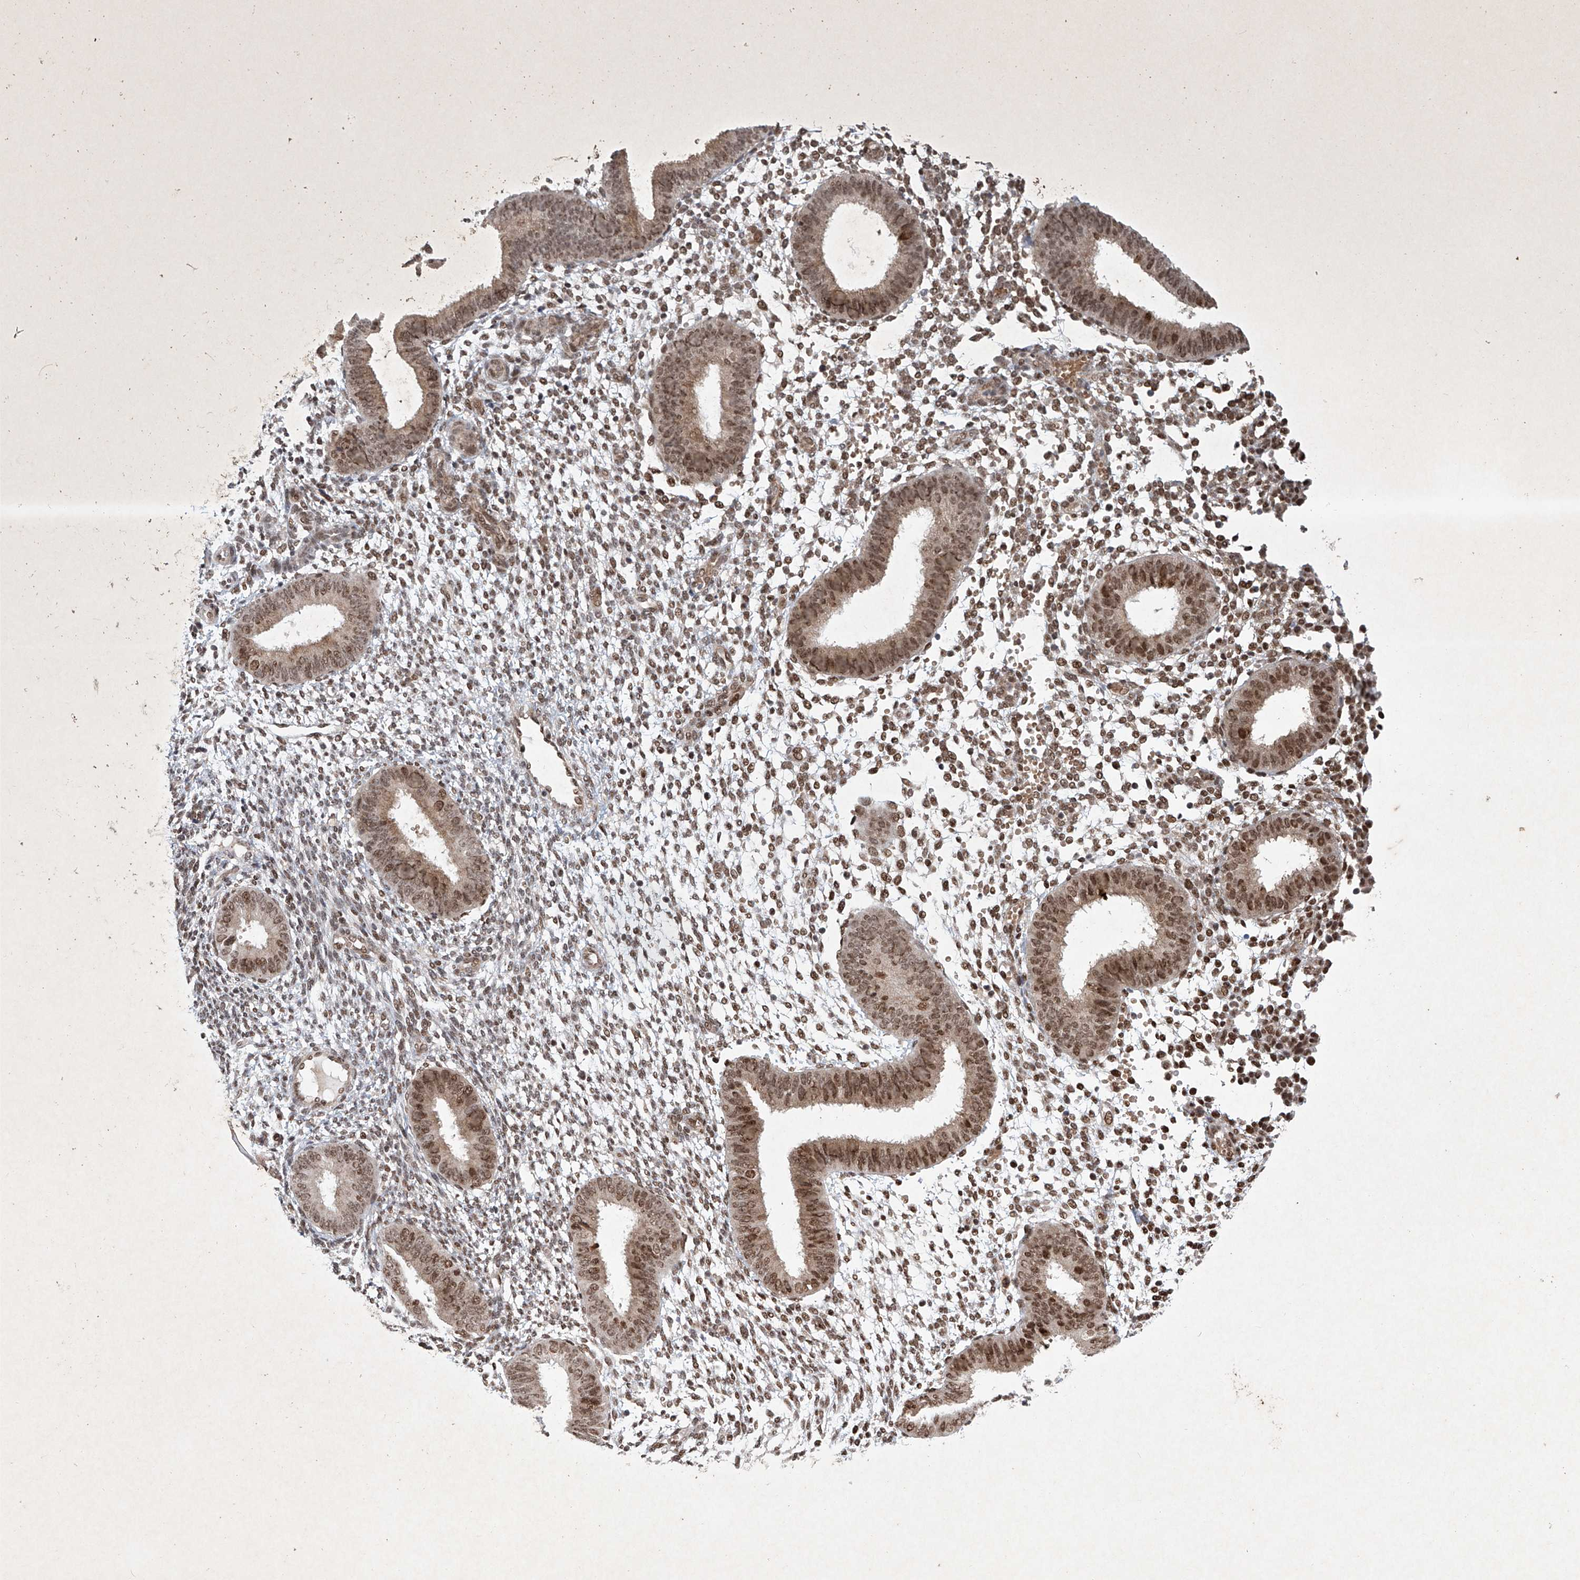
{"staining": {"intensity": "moderate", "quantity": "25%-75%", "location": "nuclear"}, "tissue": "endometrium", "cell_type": "Cells in endometrial stroma", "image_type": "normal", "snomed": [{"axis": "morphology", "description": "Normal tissue, NOS"}, {"axis": "topography", "description": "Uterus"}, {"axis": "topography", "description": "Endometrium"}], "caption": "This is an image of IHC staining of benign endometrium, which shows moderate staining in the nuclear of cells in endometrial stroma.", "gene": "ZNF470", "patient": {"sex": "female", "age": 48}}